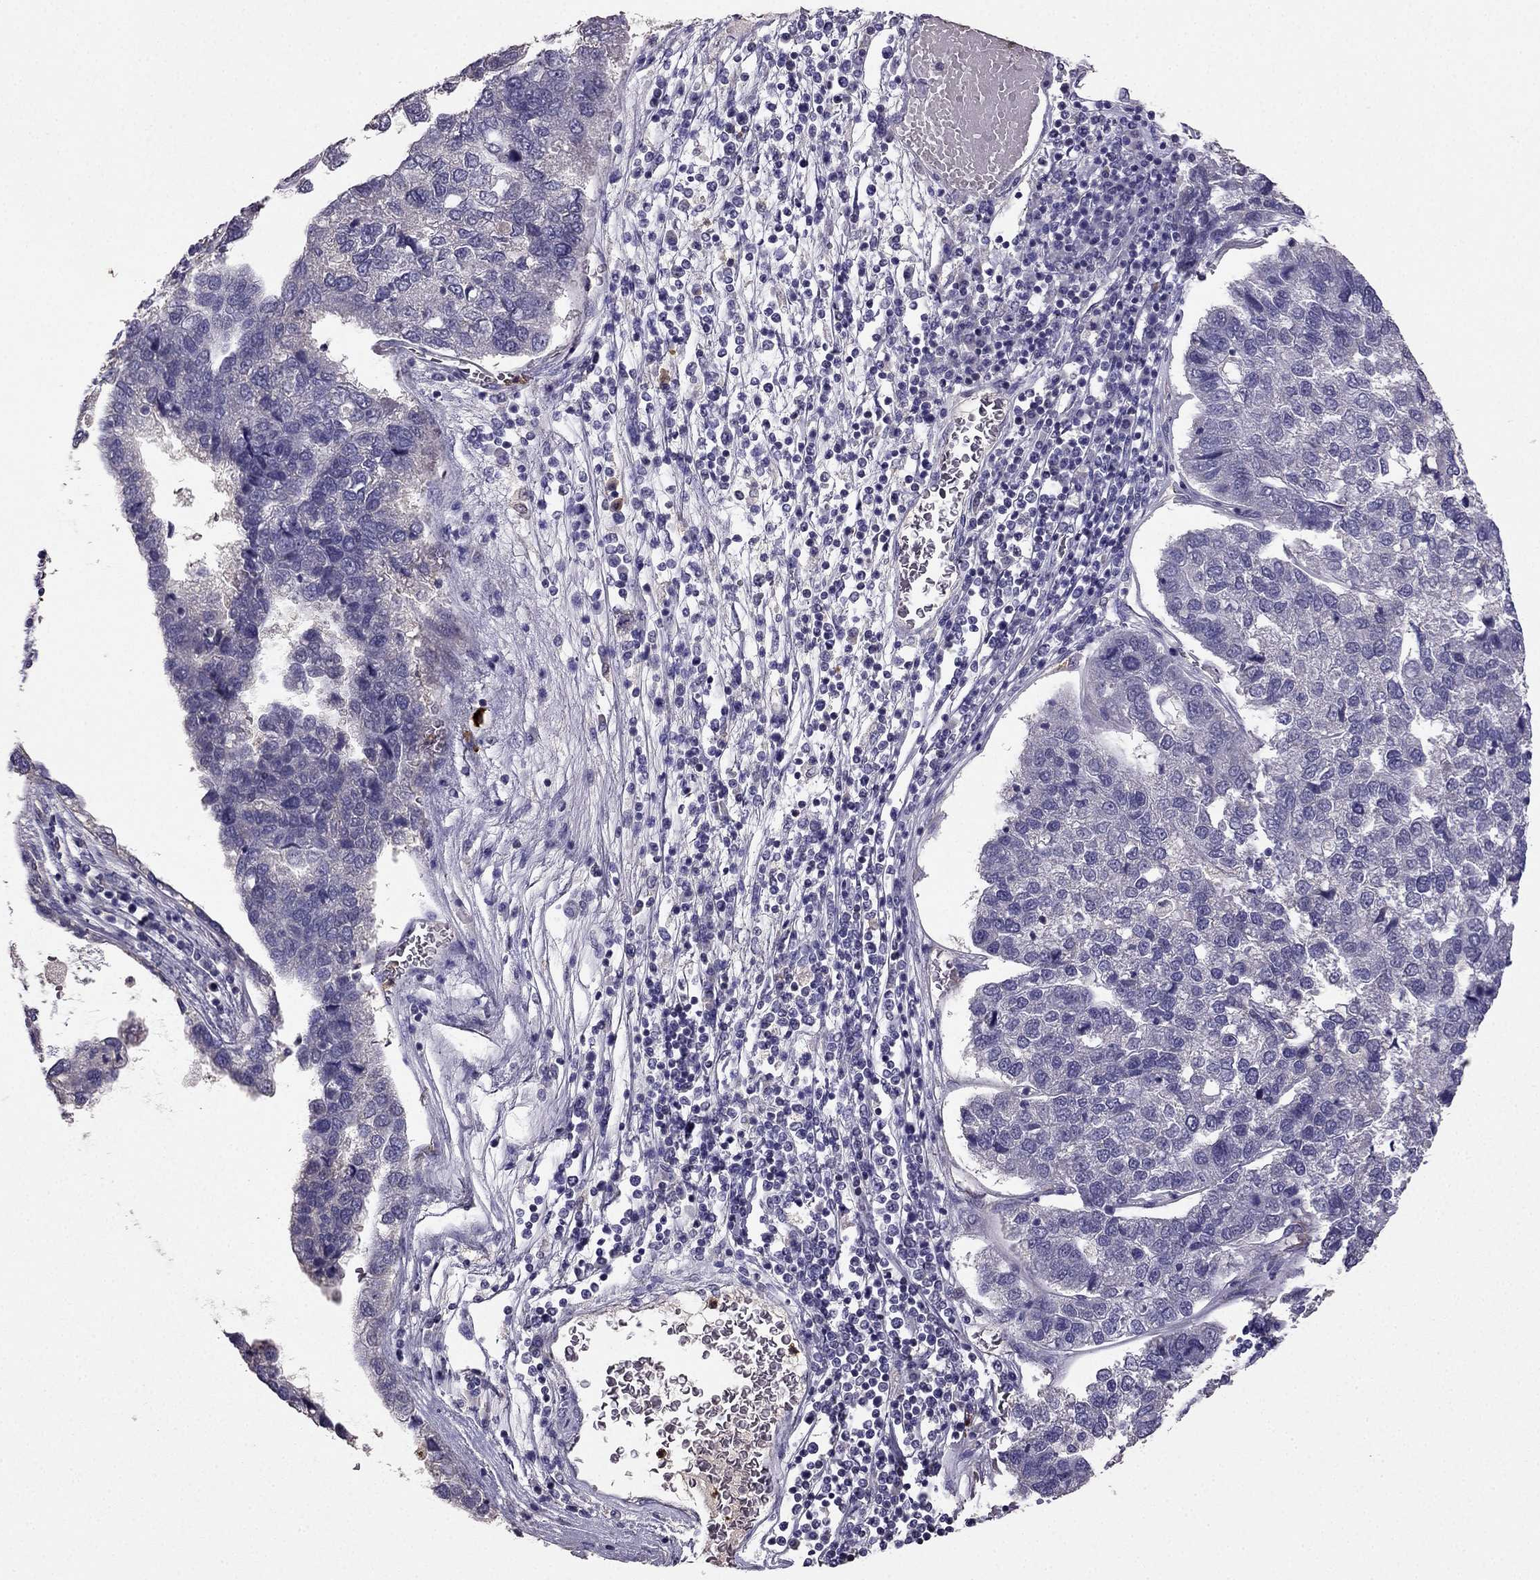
{"staining": {"intensity": "negative", "quantity": "none", "location": "none"}, "tissue": "pancreatic cancer", "cell_type": "Tumor cells", "image_type": "cancer", "snomed": [{"axis": "morphology", "description": "Adenocarcinoma, NOS"}, {"axis": "topography", "description": "Pancreas"}], "caption": "Micrograph shows no protein expression in tumor cells of adenocarcinoma (pancreatic) tissue.", "gene": "RFLNB", "patient": {"sex": "female", "age": 61}}